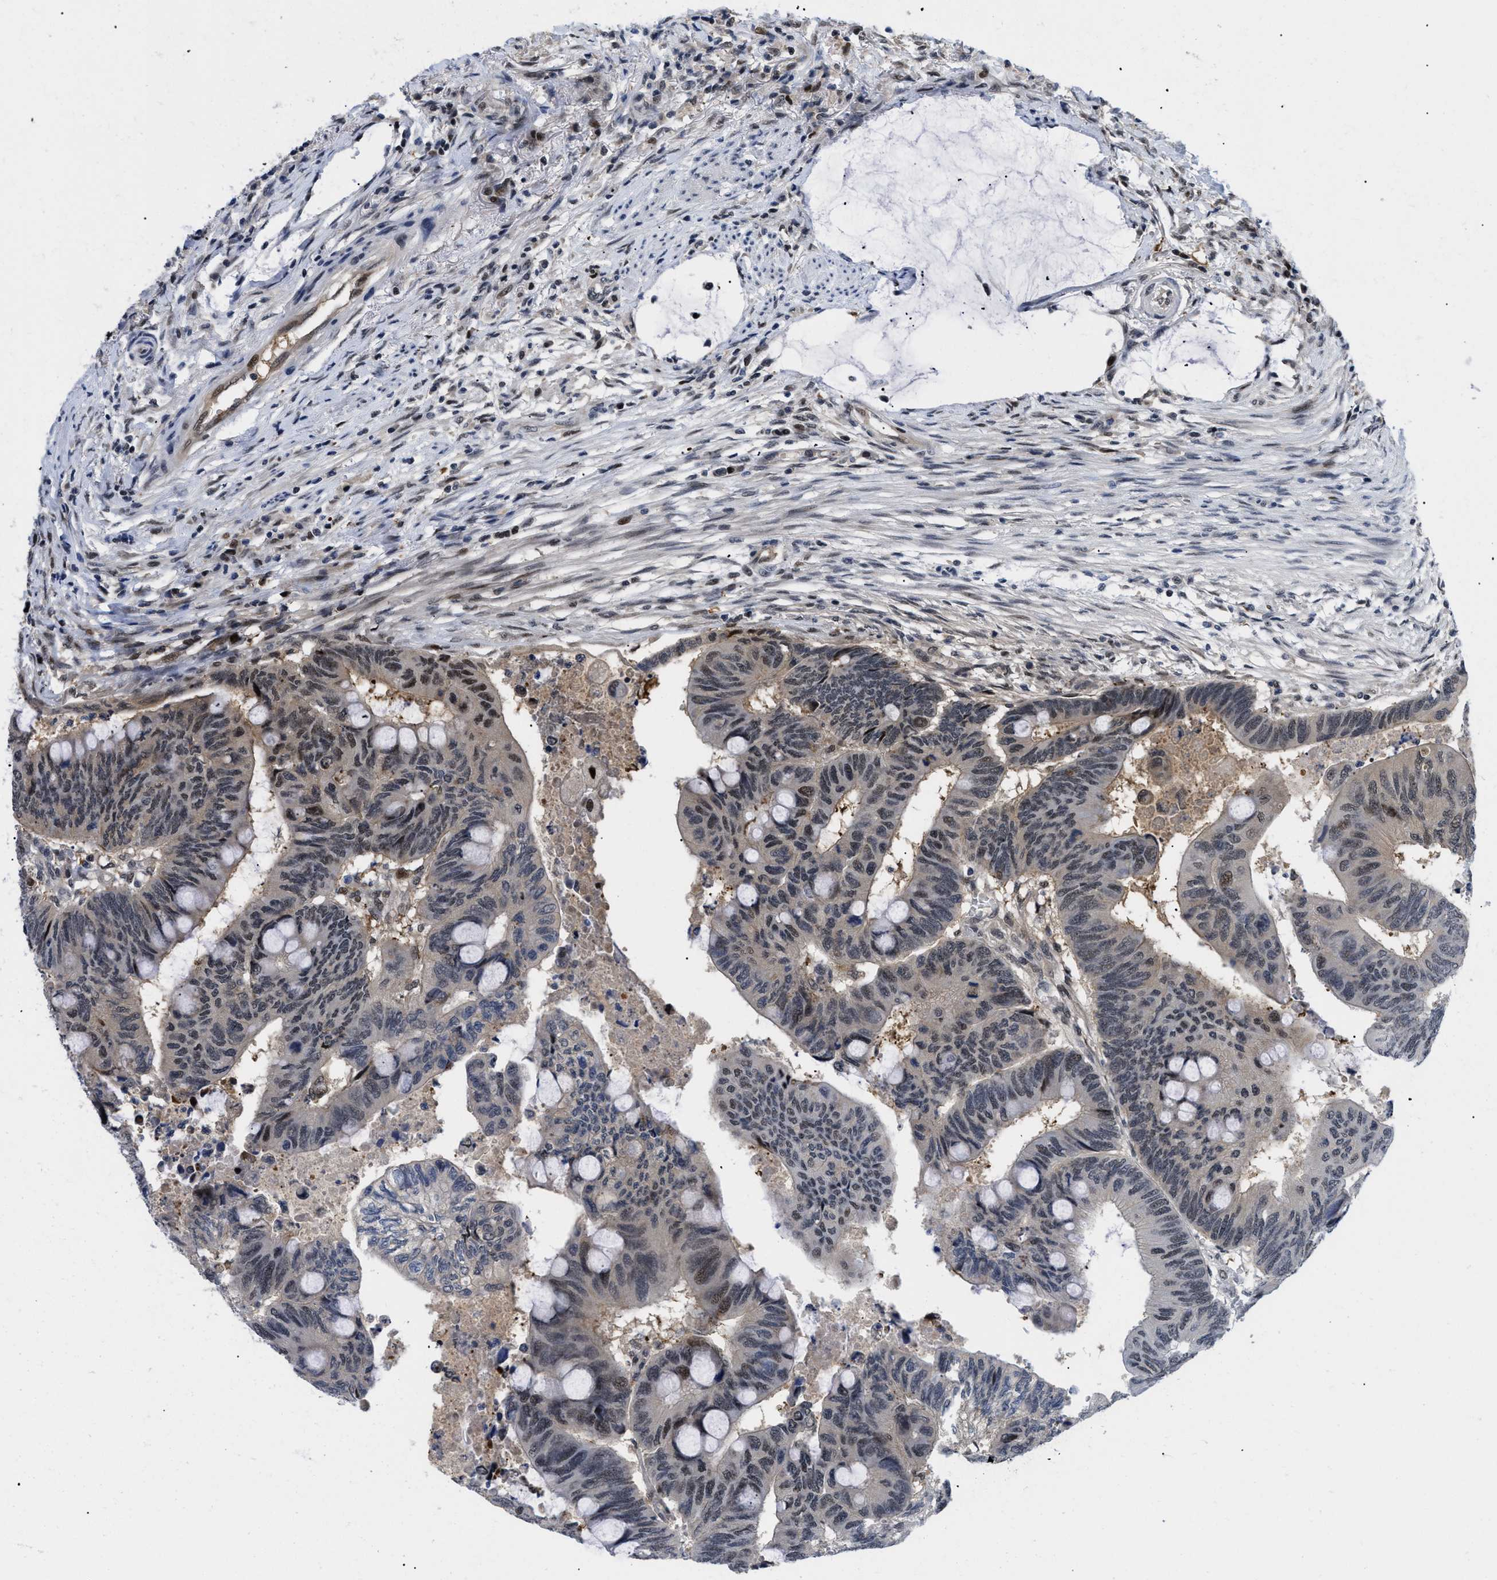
{"staining": {"intensity": "moderate", "quantity": "25%-75%", "location": "nuclear"}, "tissue": "colorectal cancer", "cell_type": "Tumor cells", "image_type": "cancer", "snomed": [{"axis": "morphology", "description": "Normal tissue, NOS"}, {"axis": "morphology", "description": "Adenocarcinoma, NOS"}, {"axis": "topography", "description": "Rectum"}, {"axis": "topography", "description": "Peripheral nerve tissue"}], "caption": "This histopathology image reveals immunohistochemistry staining of colorectal cancer (adenocarcinoma), with medium moderate nuclear expression in about 25%-75% of tumor cells.", "gene": "SLC29A2", "patient": {"sex": "male", "age": 92}}